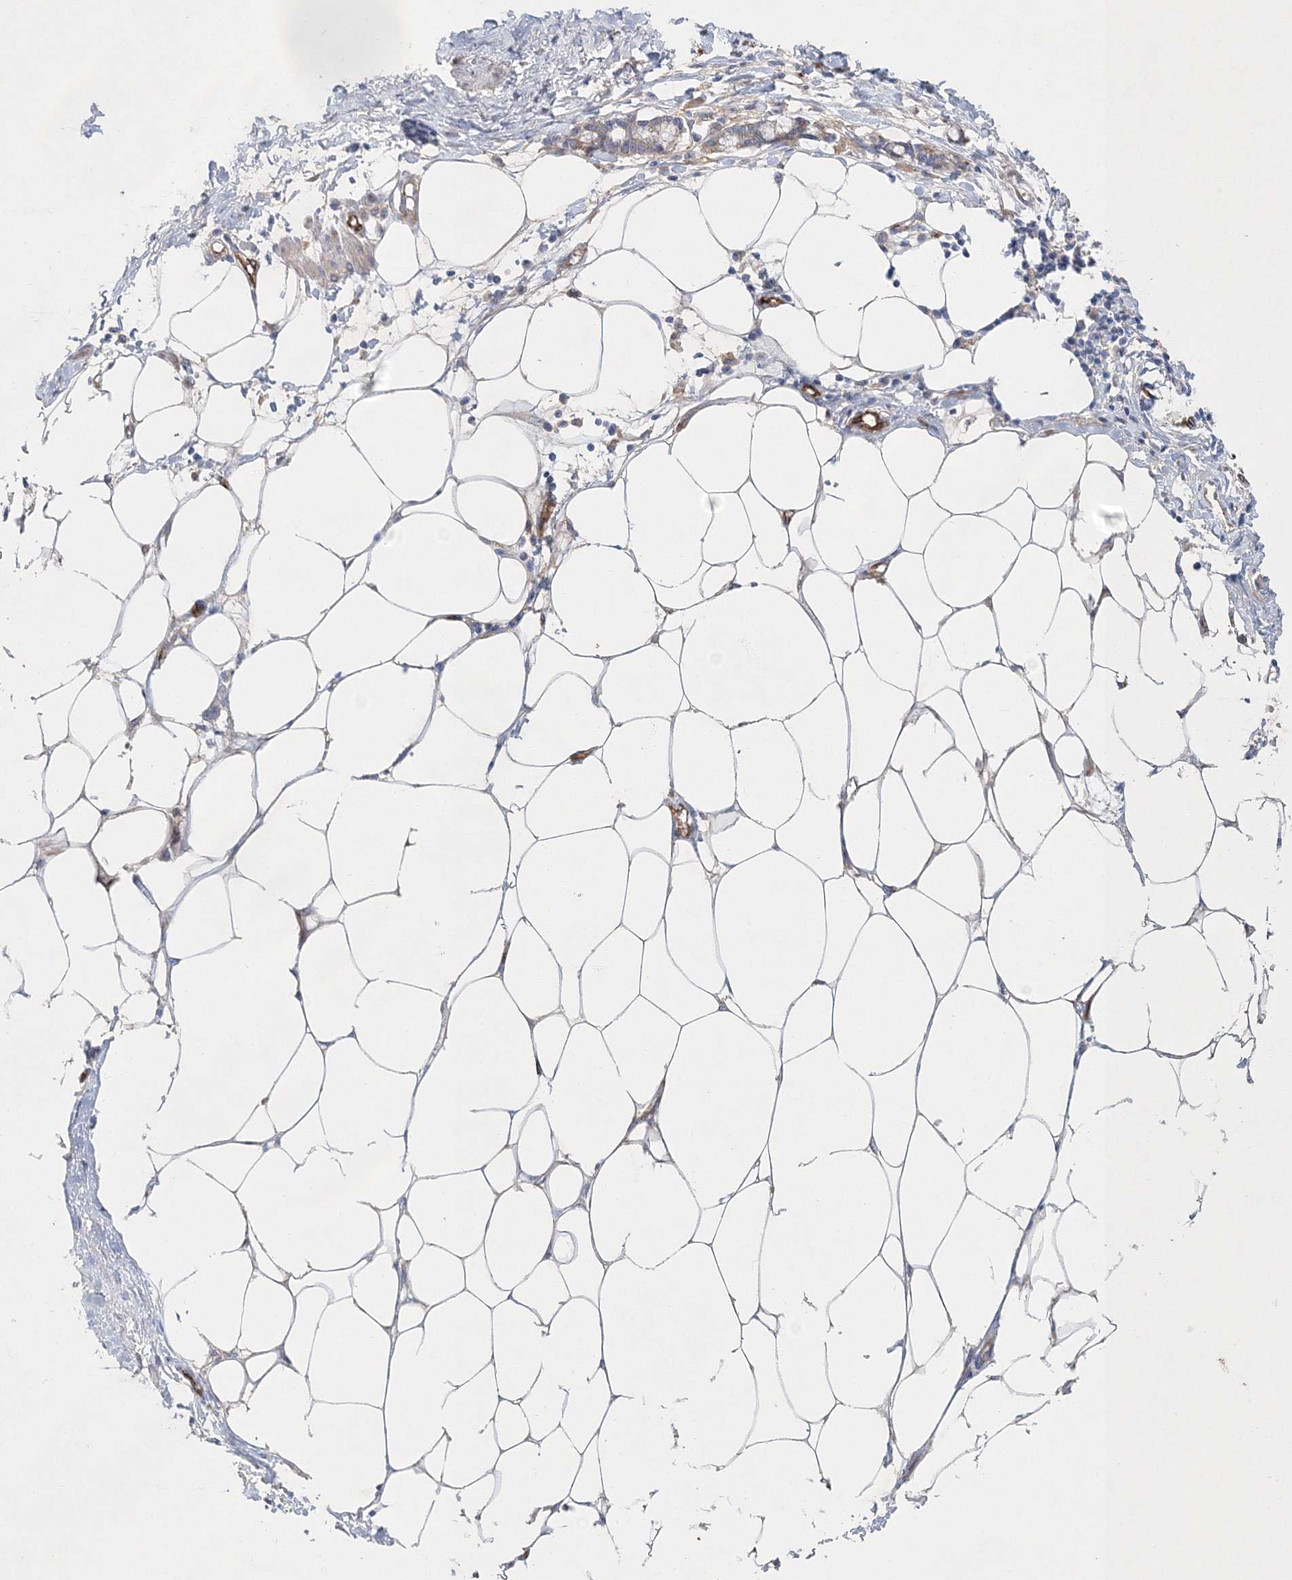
{"staining": {"intensity": "negative", "quantity": "none", "location": "none"}, "tissue": "adipose tissue", "cell_type": "Adipocytes", "image_type": "normal", "snomed": [{"axis": "morphology", "description": "Normal tissue, NOS"}, {"axis": "morphology", "description": "Adenocarcinoma, NOS"}, {"axis": "topography", "description": "Colon"}, {"axis": "topography", "description": "Peripheral nerve tissue"}], "caption": "This is an immunohistochemistry histopathology image of unremarkable adipose tissue. There is no expression in adipocytes.", "gene": "ZFYVE16", "patient": {"sex": "male", "age": 14}}